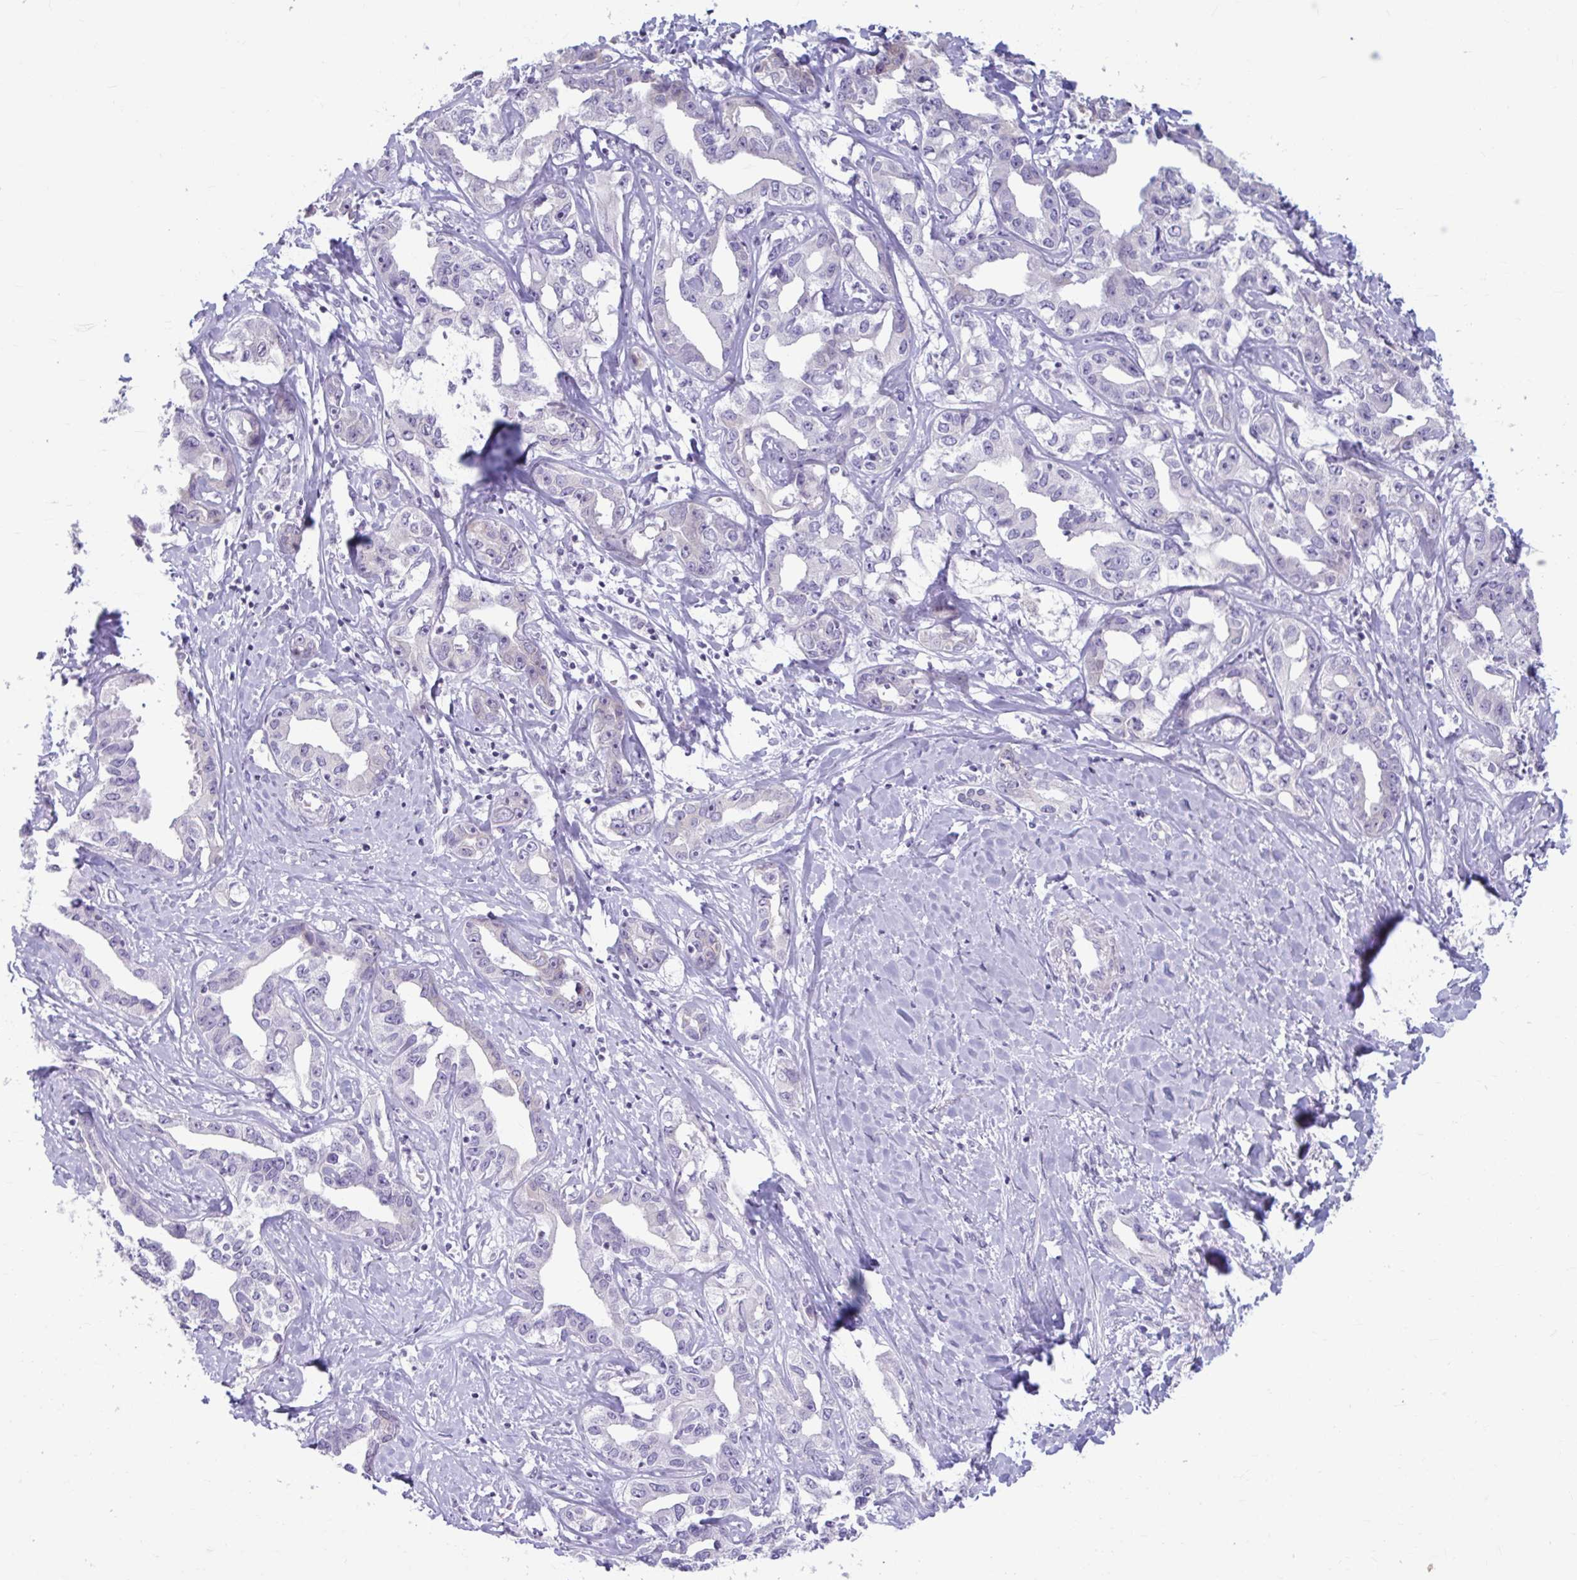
{"staining": {"intensity": "negative", "quantity": "none", "location": "none"}, "tissue": "liver cancer", "cell_type": "Tumor cells", "image_type": "cancer", "snomed": [{"axis": "morphology", "description": "Cholangiocarcinoma"}, {"axis": "topography", "description": "Liver"}], "caption": "IHC of human liver cancer (cholangiocarcinoma) exhibits no staining in tumor cells.", "gene": "MSMO1", "patient": {"sex": "male", "age": 59}}